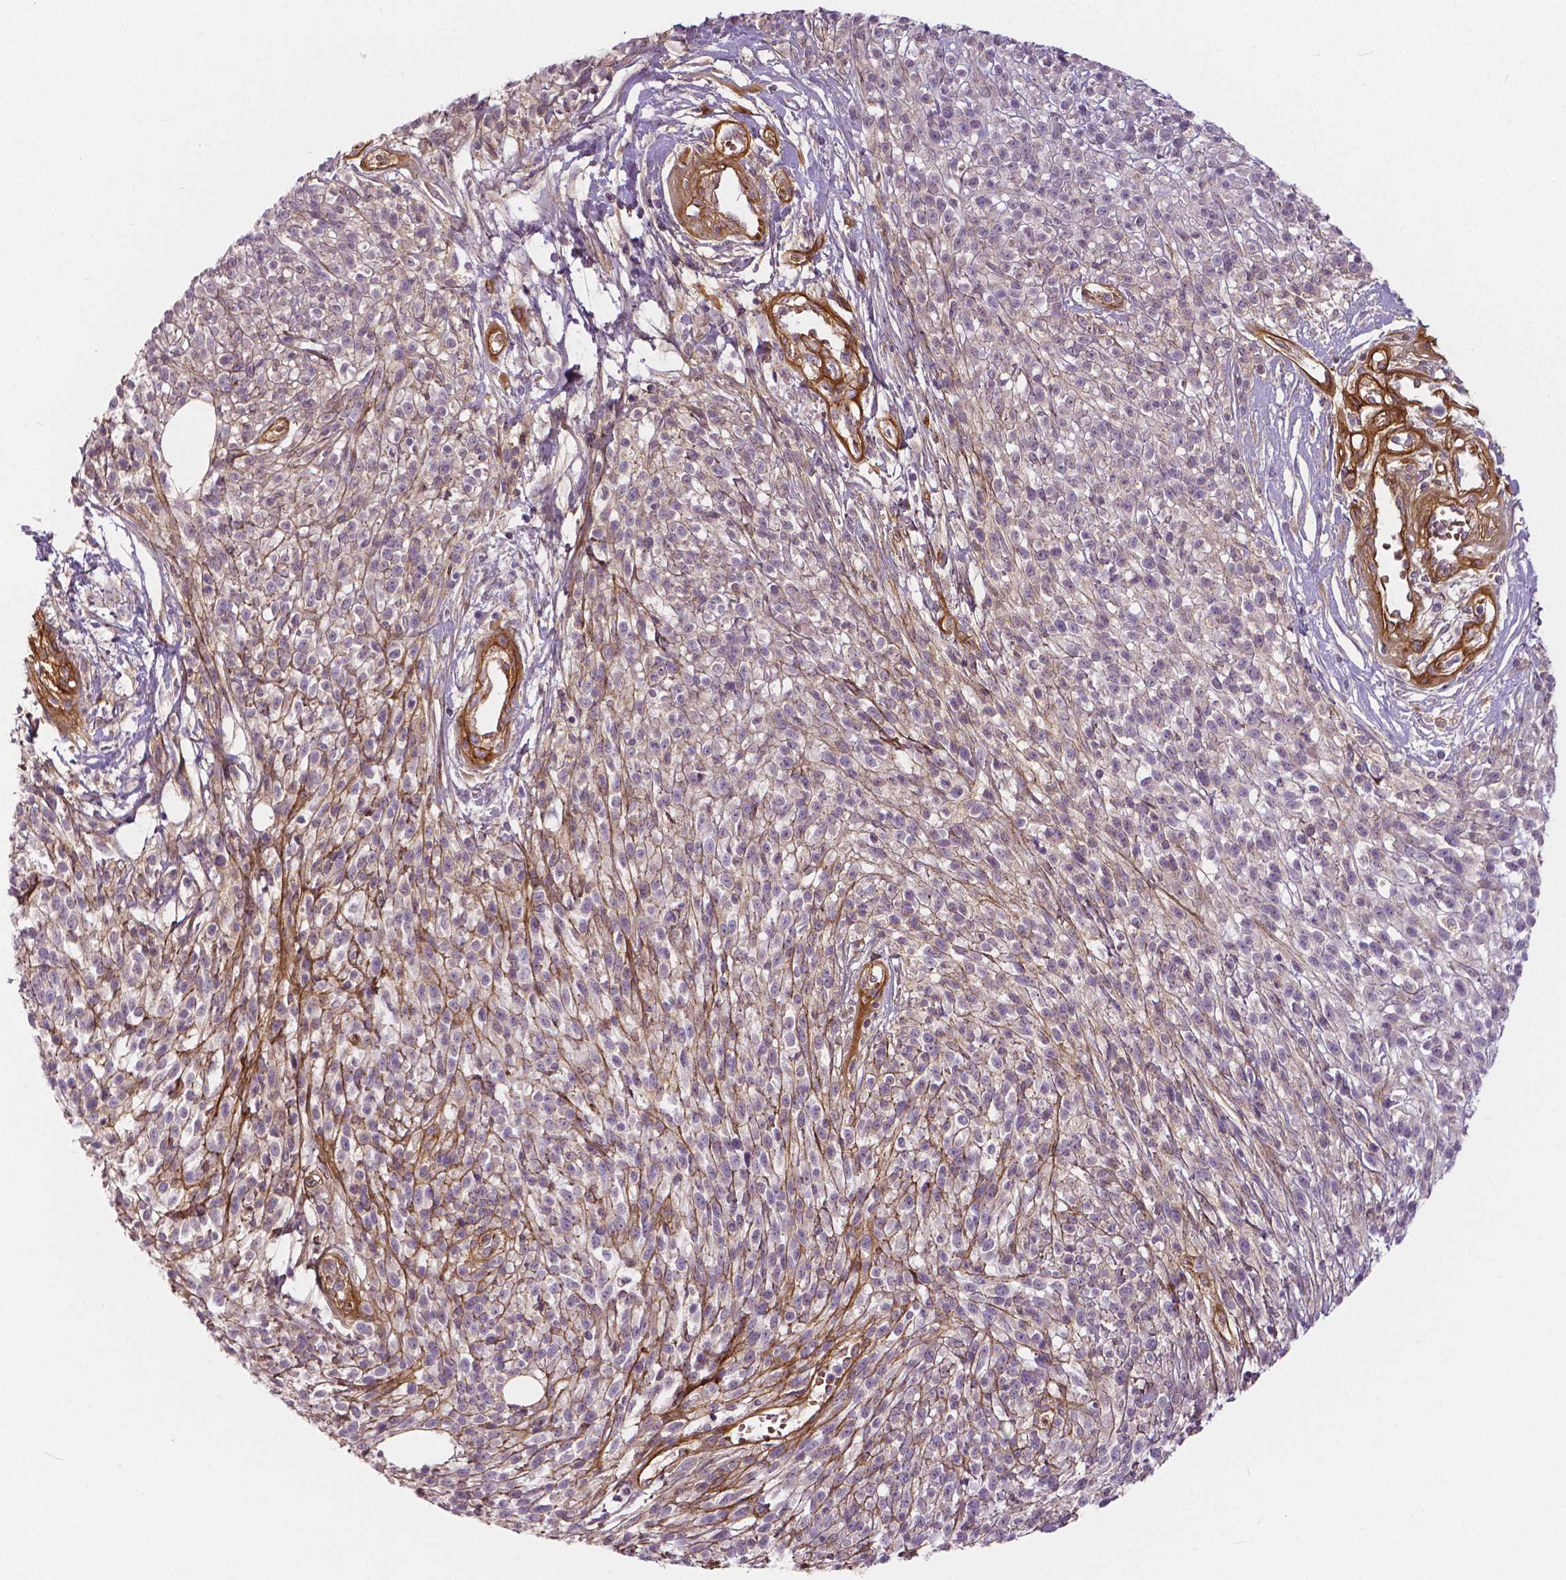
{"staining": {"intensity": "moderate", "quantity": "<25%", "location": "cytoplasmic/membranous"}, "tissue": "melanoma", "cell_type": "Tumor cells", "image_type": "cancer", "snomed": [{"axis": "morphology", "description": "Malignant melanoma, NOS"}, {"axis": "topography", "description": "Skin"}, {"axis": "topography", "description": "Skin of trunk"}], "caption": "Protein expression analysis of human melanoma reveals moderate cytoplasmic/membranous positivity in approximately <25% of tumor cells. (Stains: DAB in brown, nuclei in blue, Microscopy: brightfield microscopy at high magnification).", "gene": "FLT1", "patient": {"sex": "male", "age": 74}}